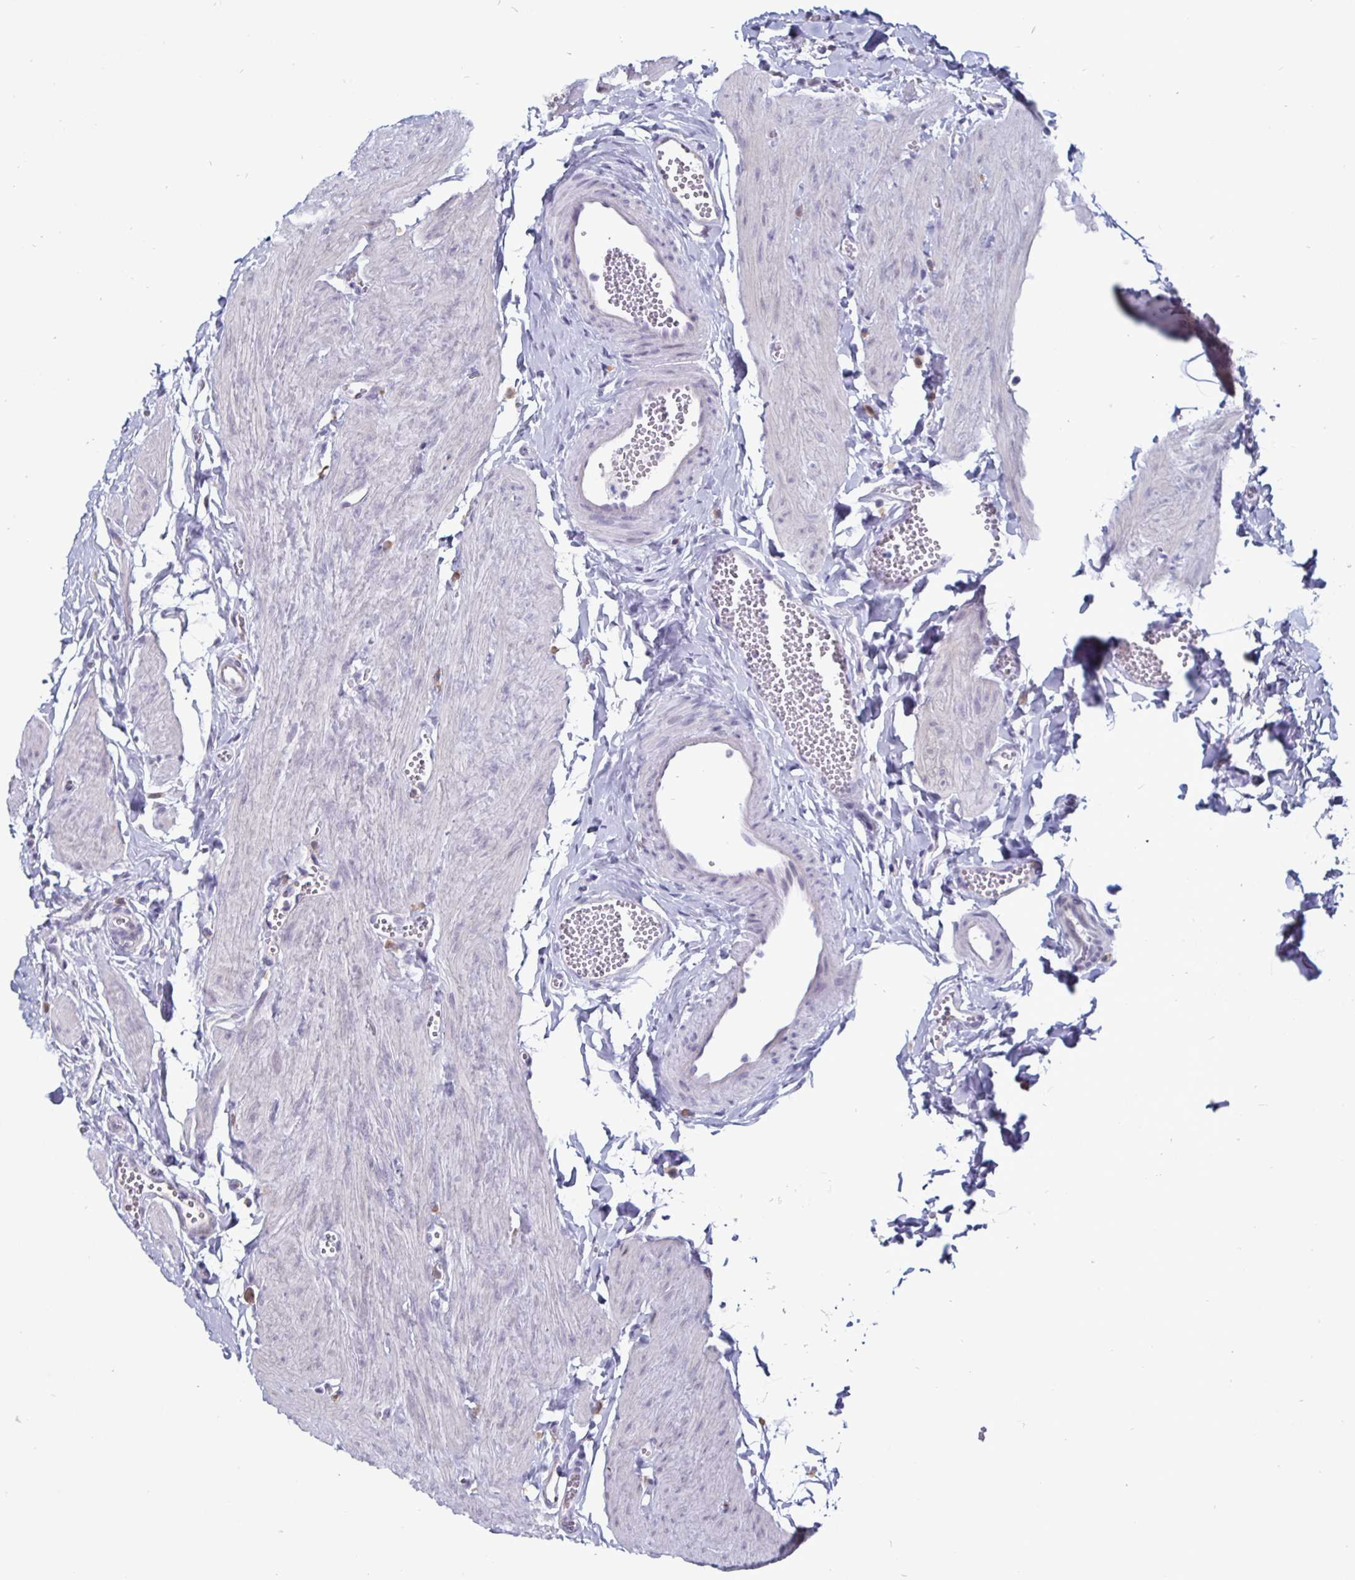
{"staining": {"intensity": "weak", "quantity": "25%-75%", "location": "cytoplasmic/membranous"}, "tissue": "gallbladder", "cell_type": "Glandular cells", "image_type": "normal", "snomed": [{"axis": "morphology", "description": "Normal tissue, NOS"}, {"axis": "topography", "description": "Gallbladder"}, {"axis": "topography", "description": "Peripheral nerve tissue"}], "caption": "The micrograph exhibits a brown stain indicating the presence of a protein in the cytoplasmic/membranous of glandular cells in gallbladder.", "gene": "OOSP2", "patient": {"sex": "male", "age": 17}}